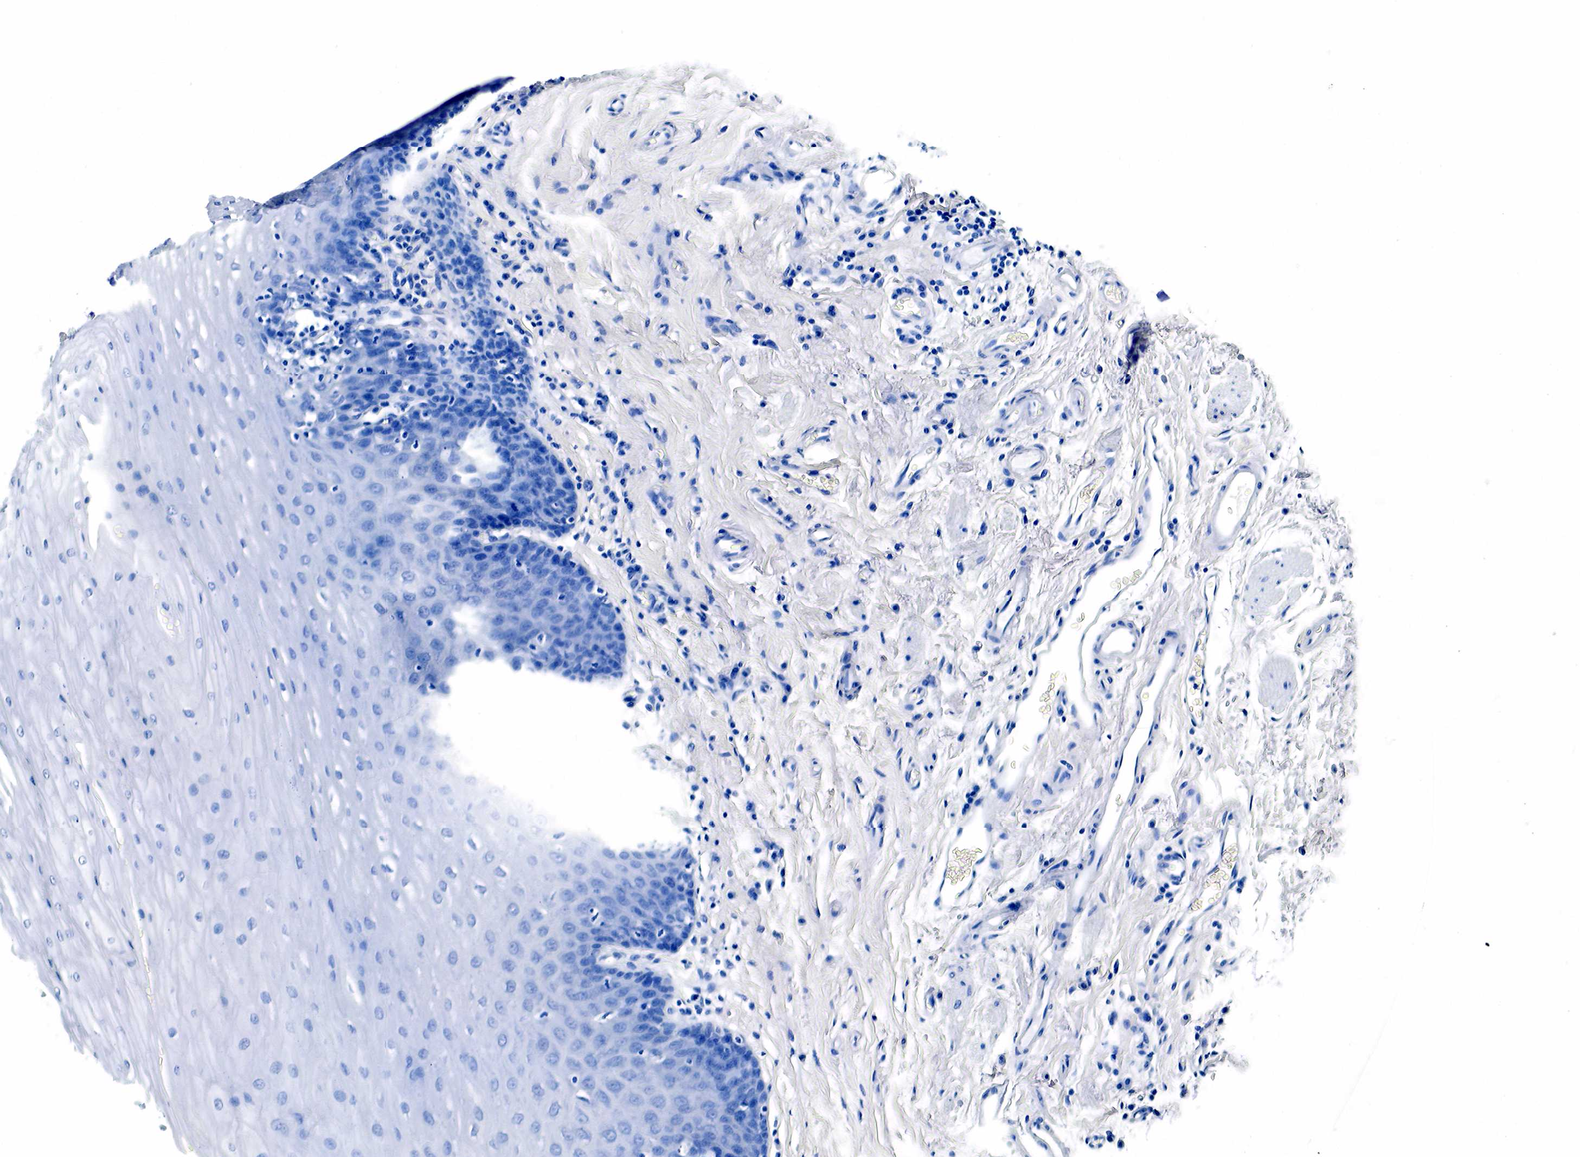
{"staining": {"intensity": "negative", "quantity": "none", "location": "none"}, "tissue": "esophagus", "cell_type": "Squamous epithelial cells", "image_type": "normal", "snomed": [{"axis": "morphology", "description": "Normal tissue, NOS"}, {"axis": "topography", "description": "Esophagus"}], "caption": "Human esophagus stained for a protein using IHC shows no staining in squamous epithelial cells.", "gene": "GAST", "patient": {"sex": "male", "age": 70}}